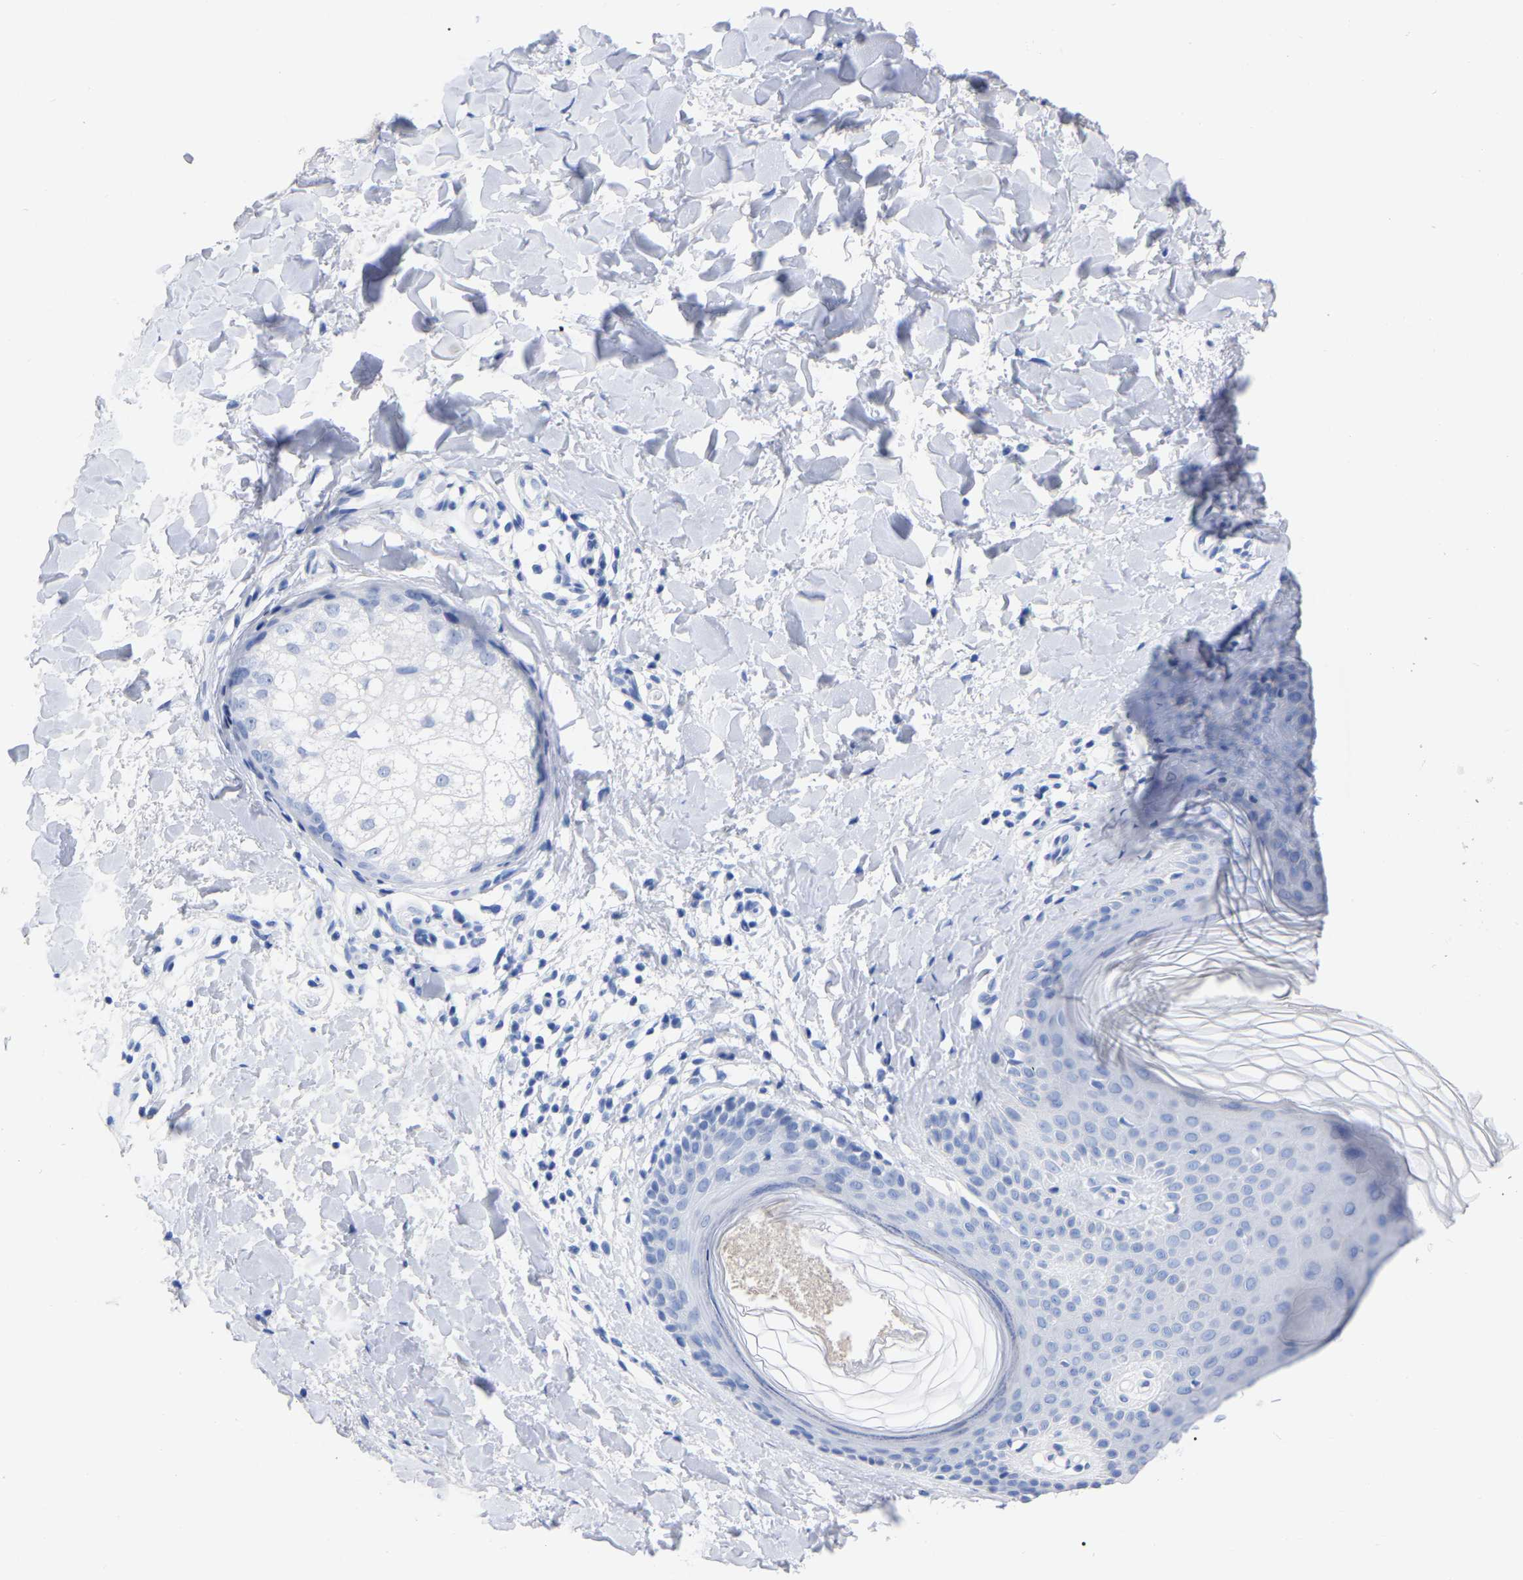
{"staining": {"intensity": "negative", "quantity": "none", "location": "none"}, "tissue": "skin", "cell_type": "Fibroblasts", "image_type": "normal", "snomed": [{"axis": "morphology", "description": "Normal tissue, NOS"}, {"axis": "morphology", "description": "Malignant melanoma, Metastatic site"}, {"axis": "topography", "description": "Skin"}], "caption": "This is an IHC image of normal human skin. There is no expression in fibroblasts.", "gene": "HAPLN1", "patient": {"sex": "male", "age": 41}}